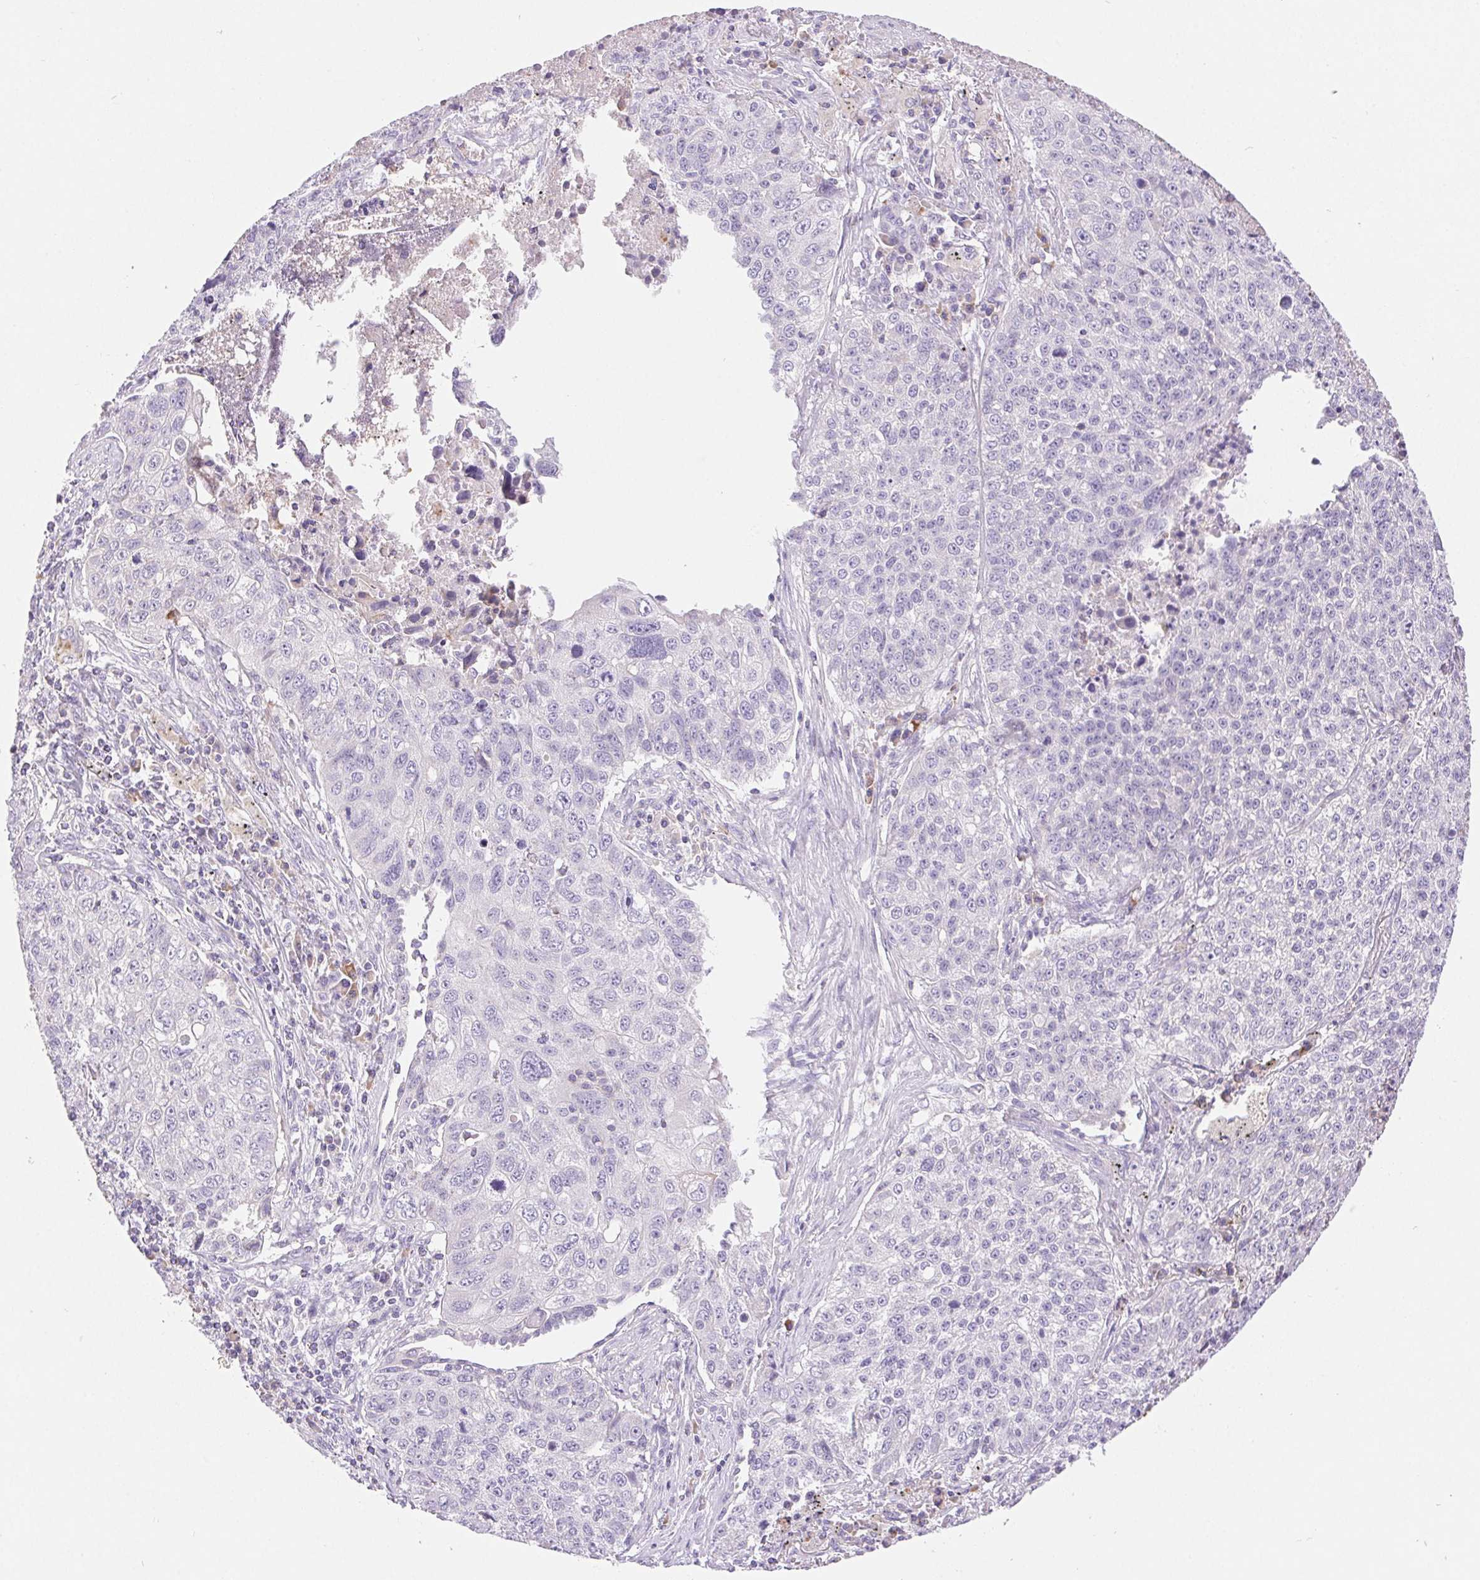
{"staining": {"intensity": "negative", "quantity": "none", "location": "none"}, "tissue": "lung cancer", "cell_type": "Tumor cells", "image_type": "cancer", "snomed": [{"axis": "morphology", "description": "Normal morphology"}, {"axis": "morphology", "description": "Aneuploidy"}, {"axis": "morphology", "description": "Squamous cell carcinoma, NOS"}, {"axis": "topography", "description": "Lymph node"}, {"axis": "topography", "description": "Lung"}], "caption": "Immunohistochemistry (IHC) image of human aneuploidy (lung) stained for a protein (brown), which exhibits no expression in tumor cells. (IHC, brightfield microscopy, high magnification).", "gene": "ARHGAP11B", "patient": {"sex": "female", "age": 76}}